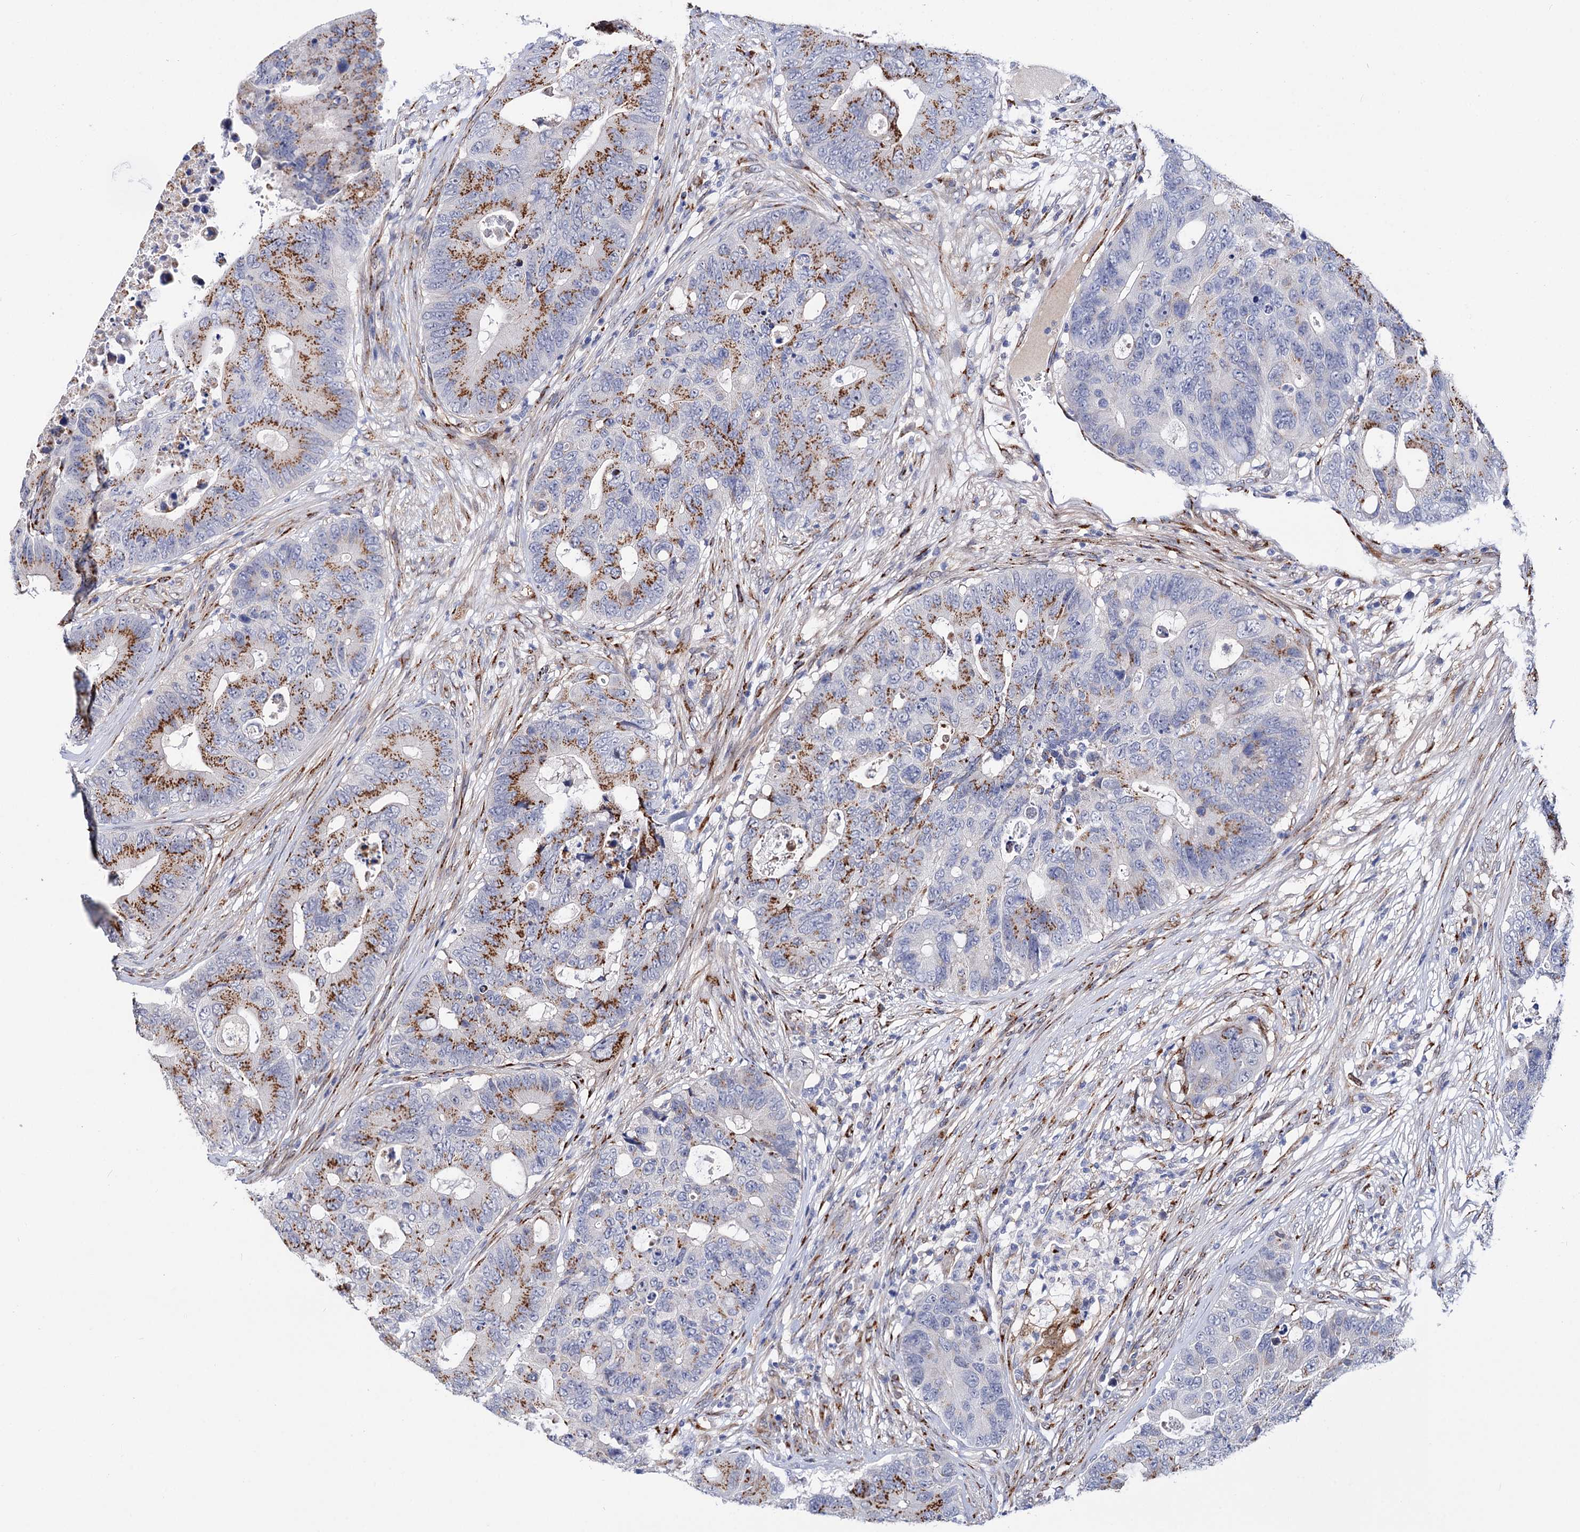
{"staining": {"intensity": "moderate", "quantity": ">75%", "location": "cytoplasmic/membranous"}, "tissue": "colorectal cancer", "cell_type": "Tumor cells", "image_type": "cancer", "snomed": [{"axis": "morphology", "description": "Adenocarcinoma, NOS"}, {"axis": "topography", "description": "Colon"}], "caption": "The immunohistochemical stain labels moderate cytoplasmic/membranous staining in tumor cells of colorectal cancer tissue.", "gene": "C11orf96", "patient": {"sex": "male", "age": 71}}